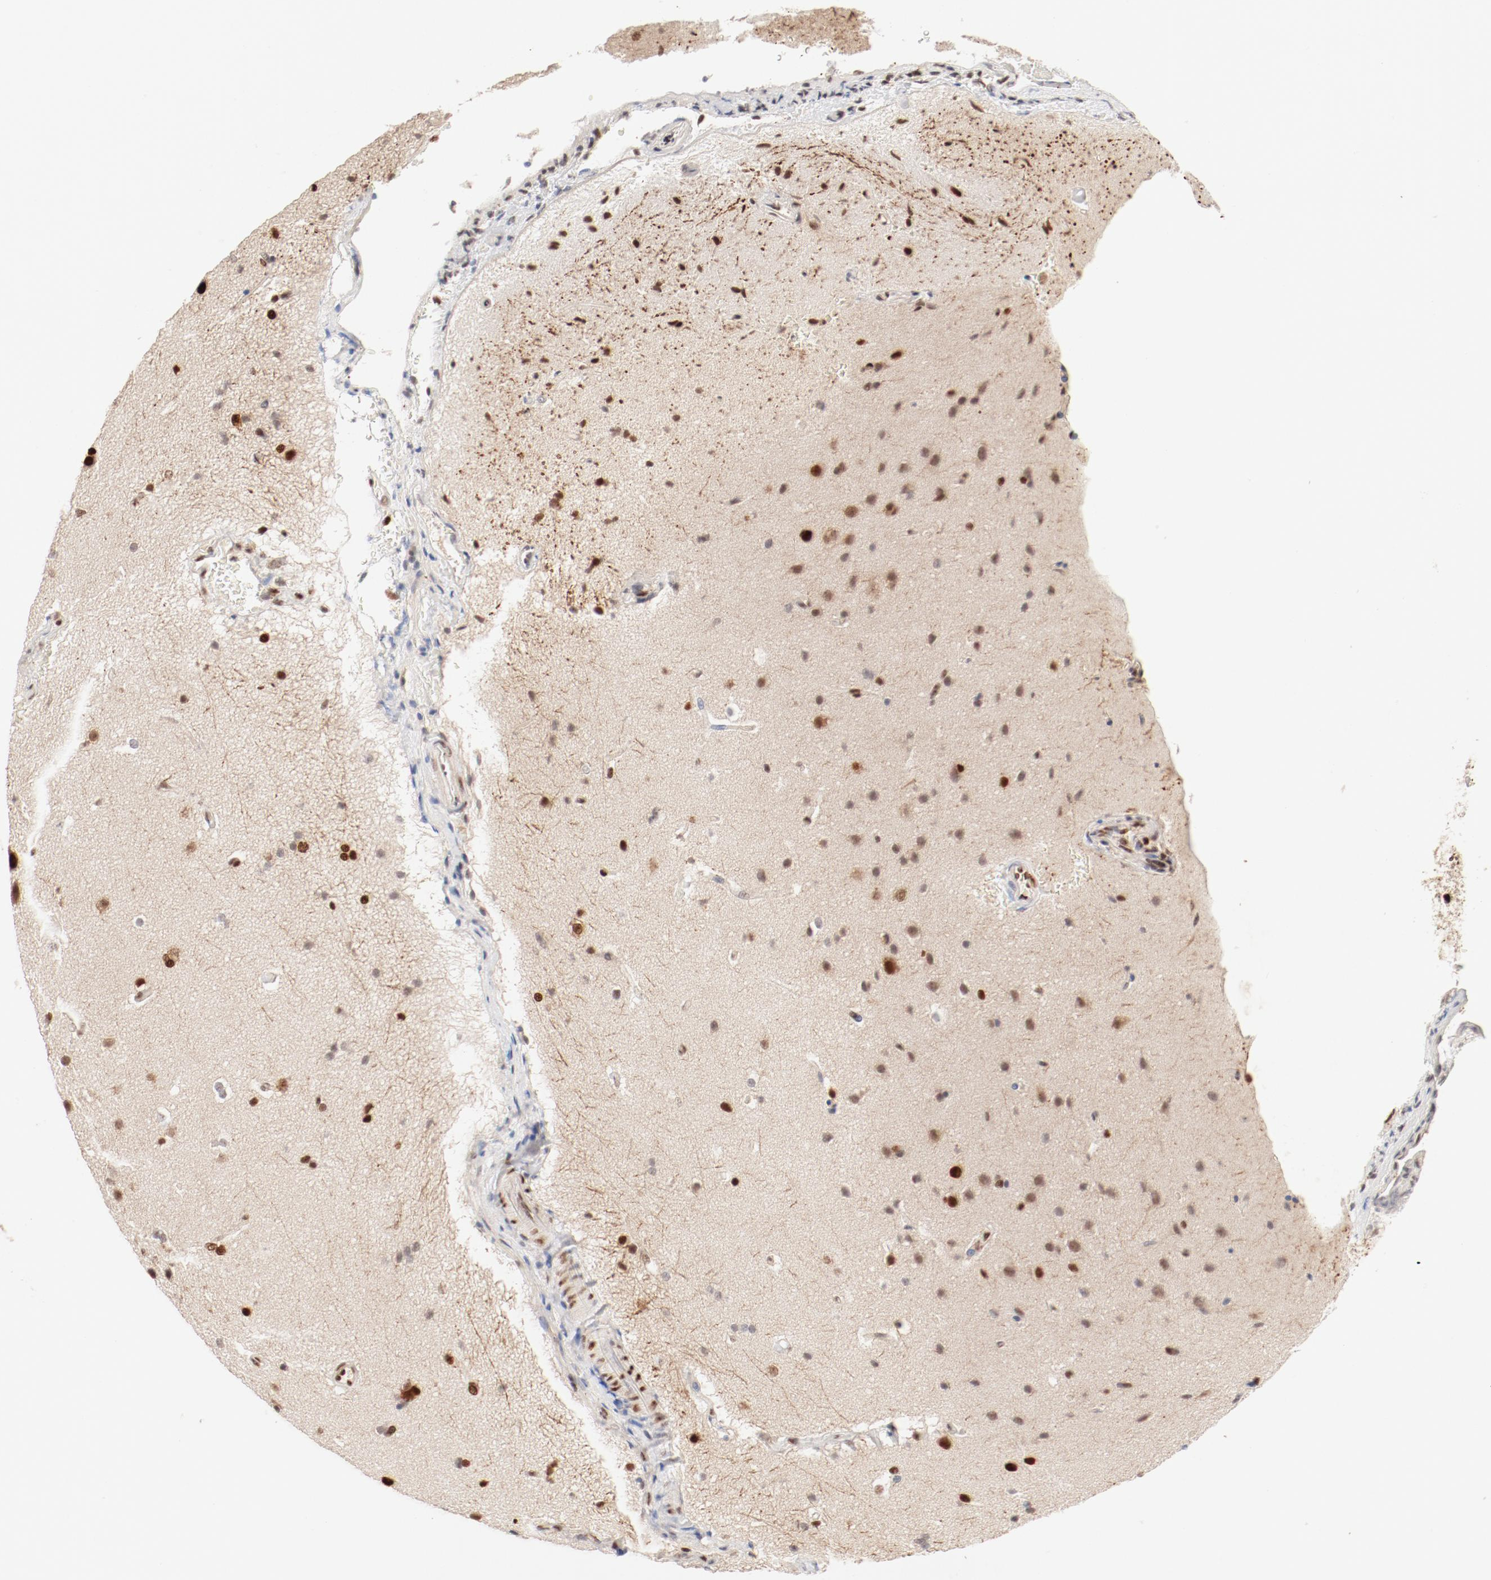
{"staining": {"intensity": "moderate", "quantity": "25%-75%", "location": "nuclear"}, "tissue": "glioma", "cell_type": "Tumor cells", "image_type": "cancer", "snomed": [{"axis": "morphology", "description": "Glioma, malignant, Low grade"}, {"axis": "topography", "description": "Cerebral cortex"}], "caption": "Malignant low-grade glioma stained with DAB (3,3'-diaminobenzidine) immunohistochemistry demonstrates medium levels of moderate nuclear expression in about 25%-75% of tumor cells.", "gene": "FAM50A", "patient": {"sex": "female", "age": 47}}